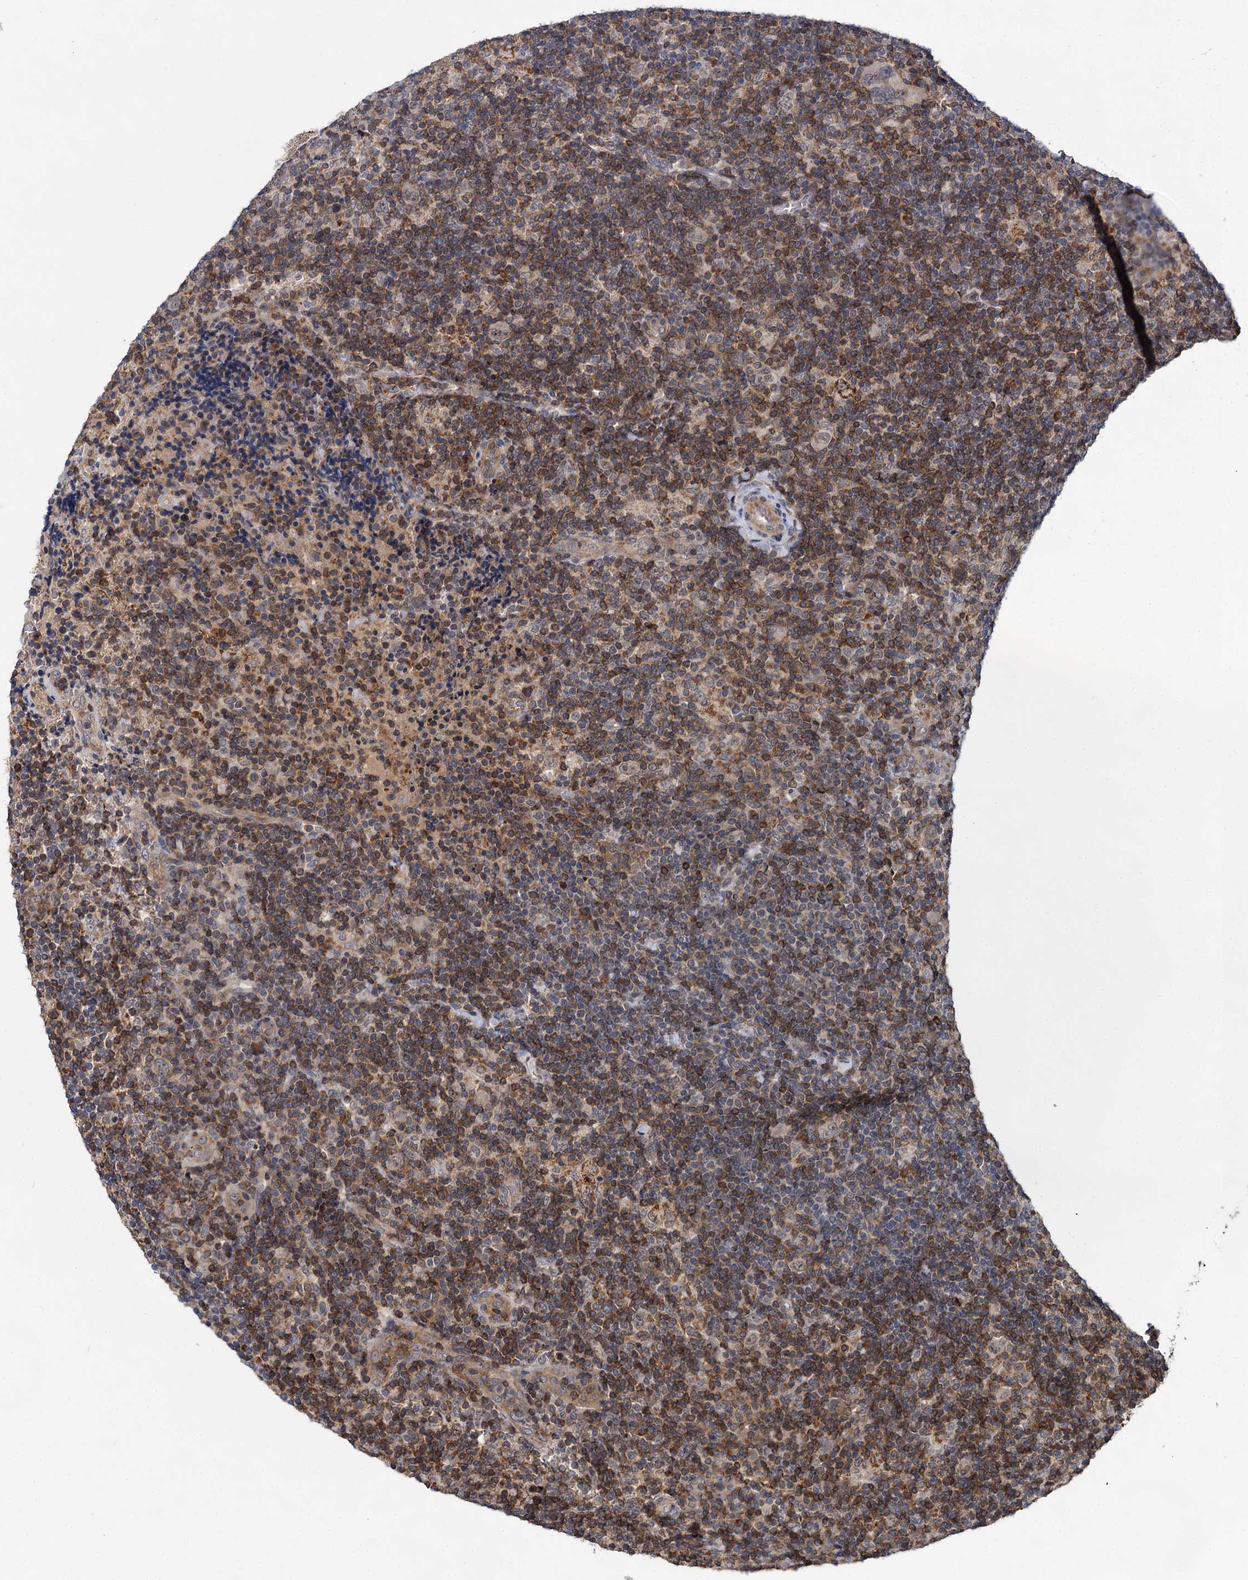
{"staining": {"intensity": "weak", "quantity": "25%-75%", "location": "nuclear"}, "tissue": "lymphoma", "cell_type": "Tumor cells", "image_type": "cancer", "snomed": [{"axis": "morphology", "description": "Hodgkin's disease, NOS"}, {"axis": "topography", "description": "Lymph node"}], "caption": "This histopathology image exhibits immunohistochemistry (IHC) staining of Hodgkin's disease, with low weak nuclear staining in about 25%-75% of tumor cells.", "gene": "ABLIM1", "patient": {"sex": "female", "age": 57}}